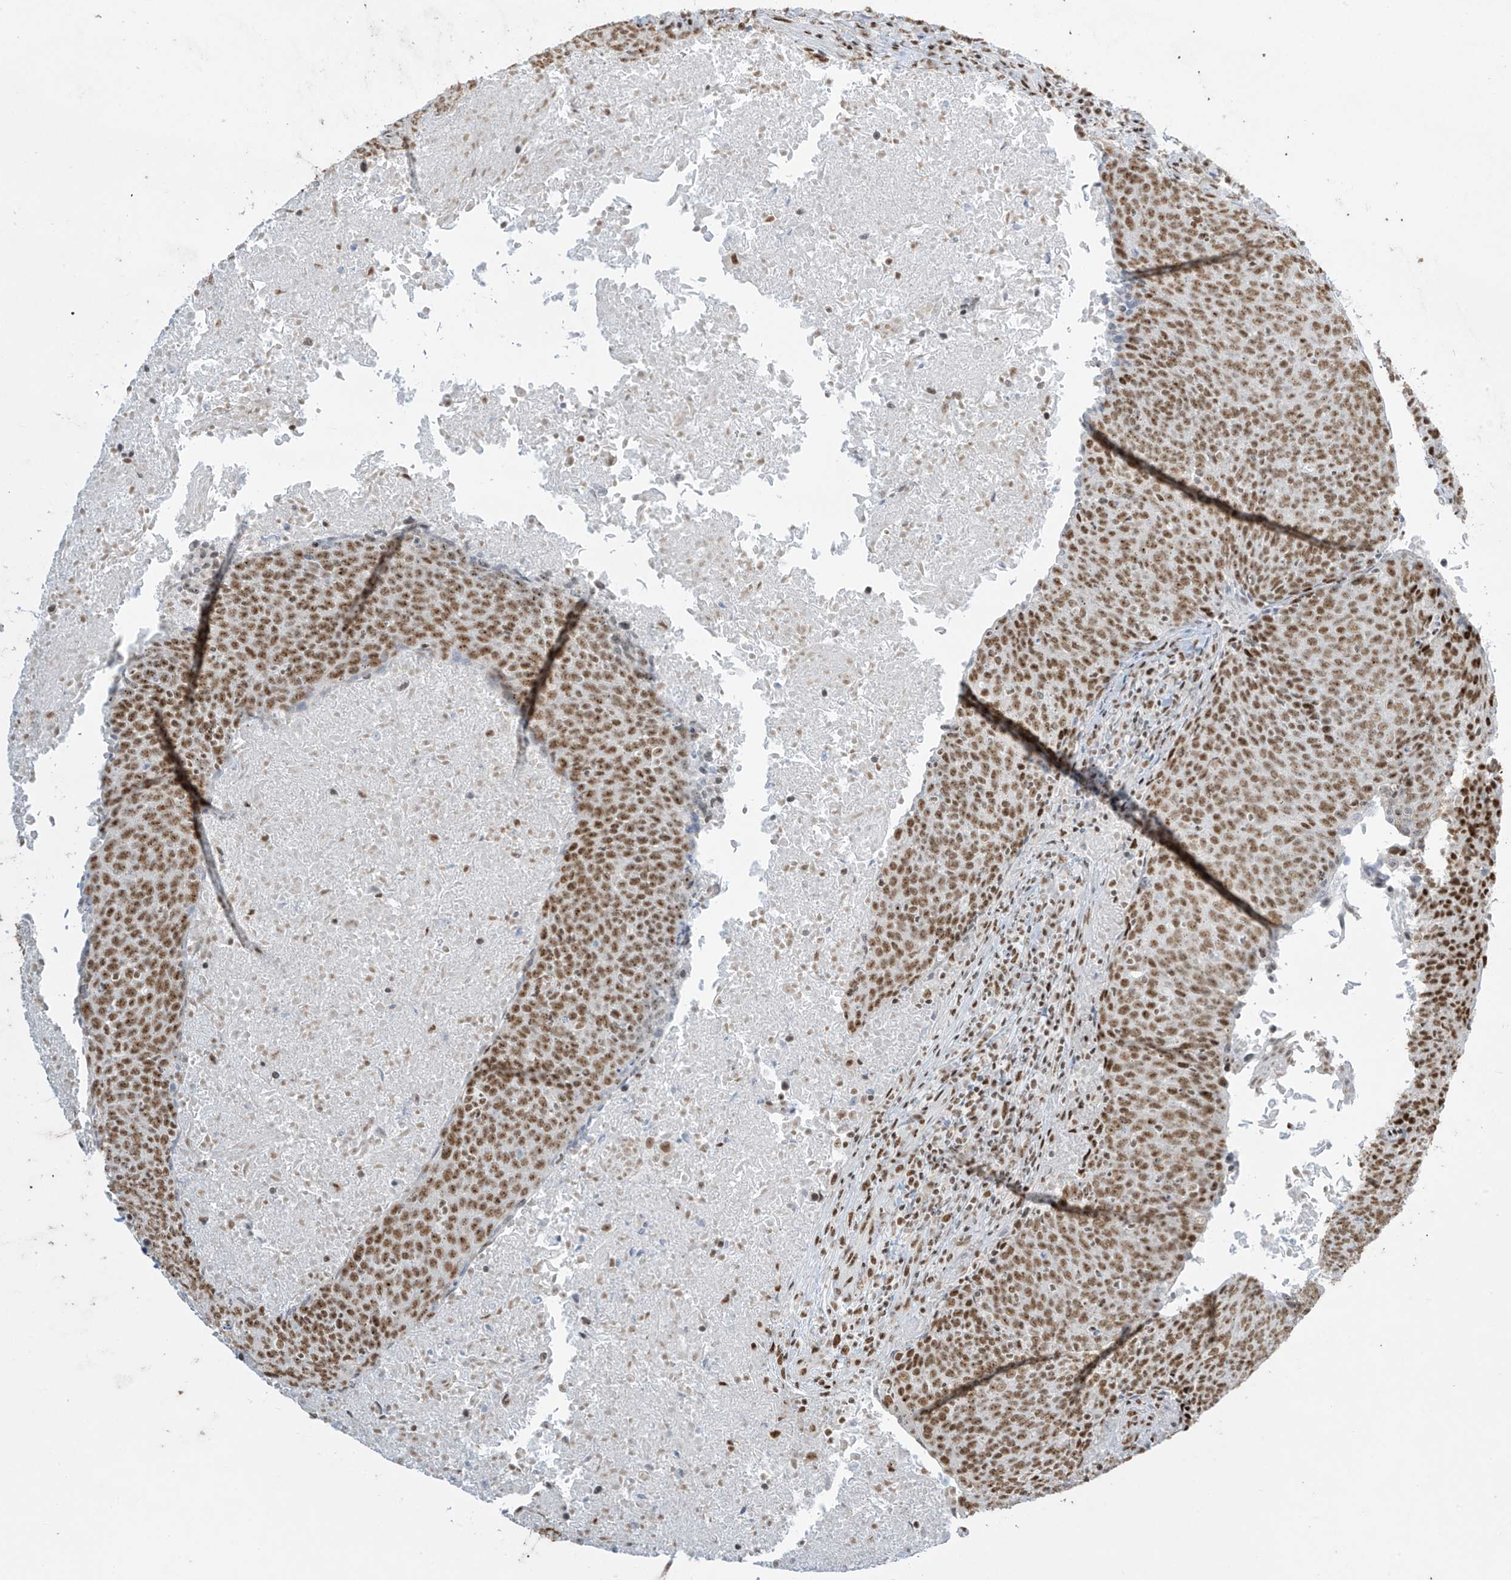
{"staining": {"intensity": "moderate", "quantity": ">75%", "location": "nuclear"}, "tissue": "head and neck cancer", "cell_type": "Tumor cells", "image_type": "cancer", "snomed": [{"axis": "morphology", "description": "Squamous cell carcinoma, NOS"}, {"axis": "morphology", "description": "Squamous cell carcinoma, metastatic, NOS"}, {"axis": "topography", "description": "Lymph node"}, {"axis": "topography", "description": "Head-Neck"}], "caption": "Moderate nuclear protein expression is appreciated in about >75% of tumor cells in head and neck metastatic squamous cell carcinoma. The staining was performed using DAB, with brown indicating positive protein expression. Nuclei are stained blue with hematoxylin.", "gene": "MS4A6A", "patient": {"sex": "male", "age": 62}}